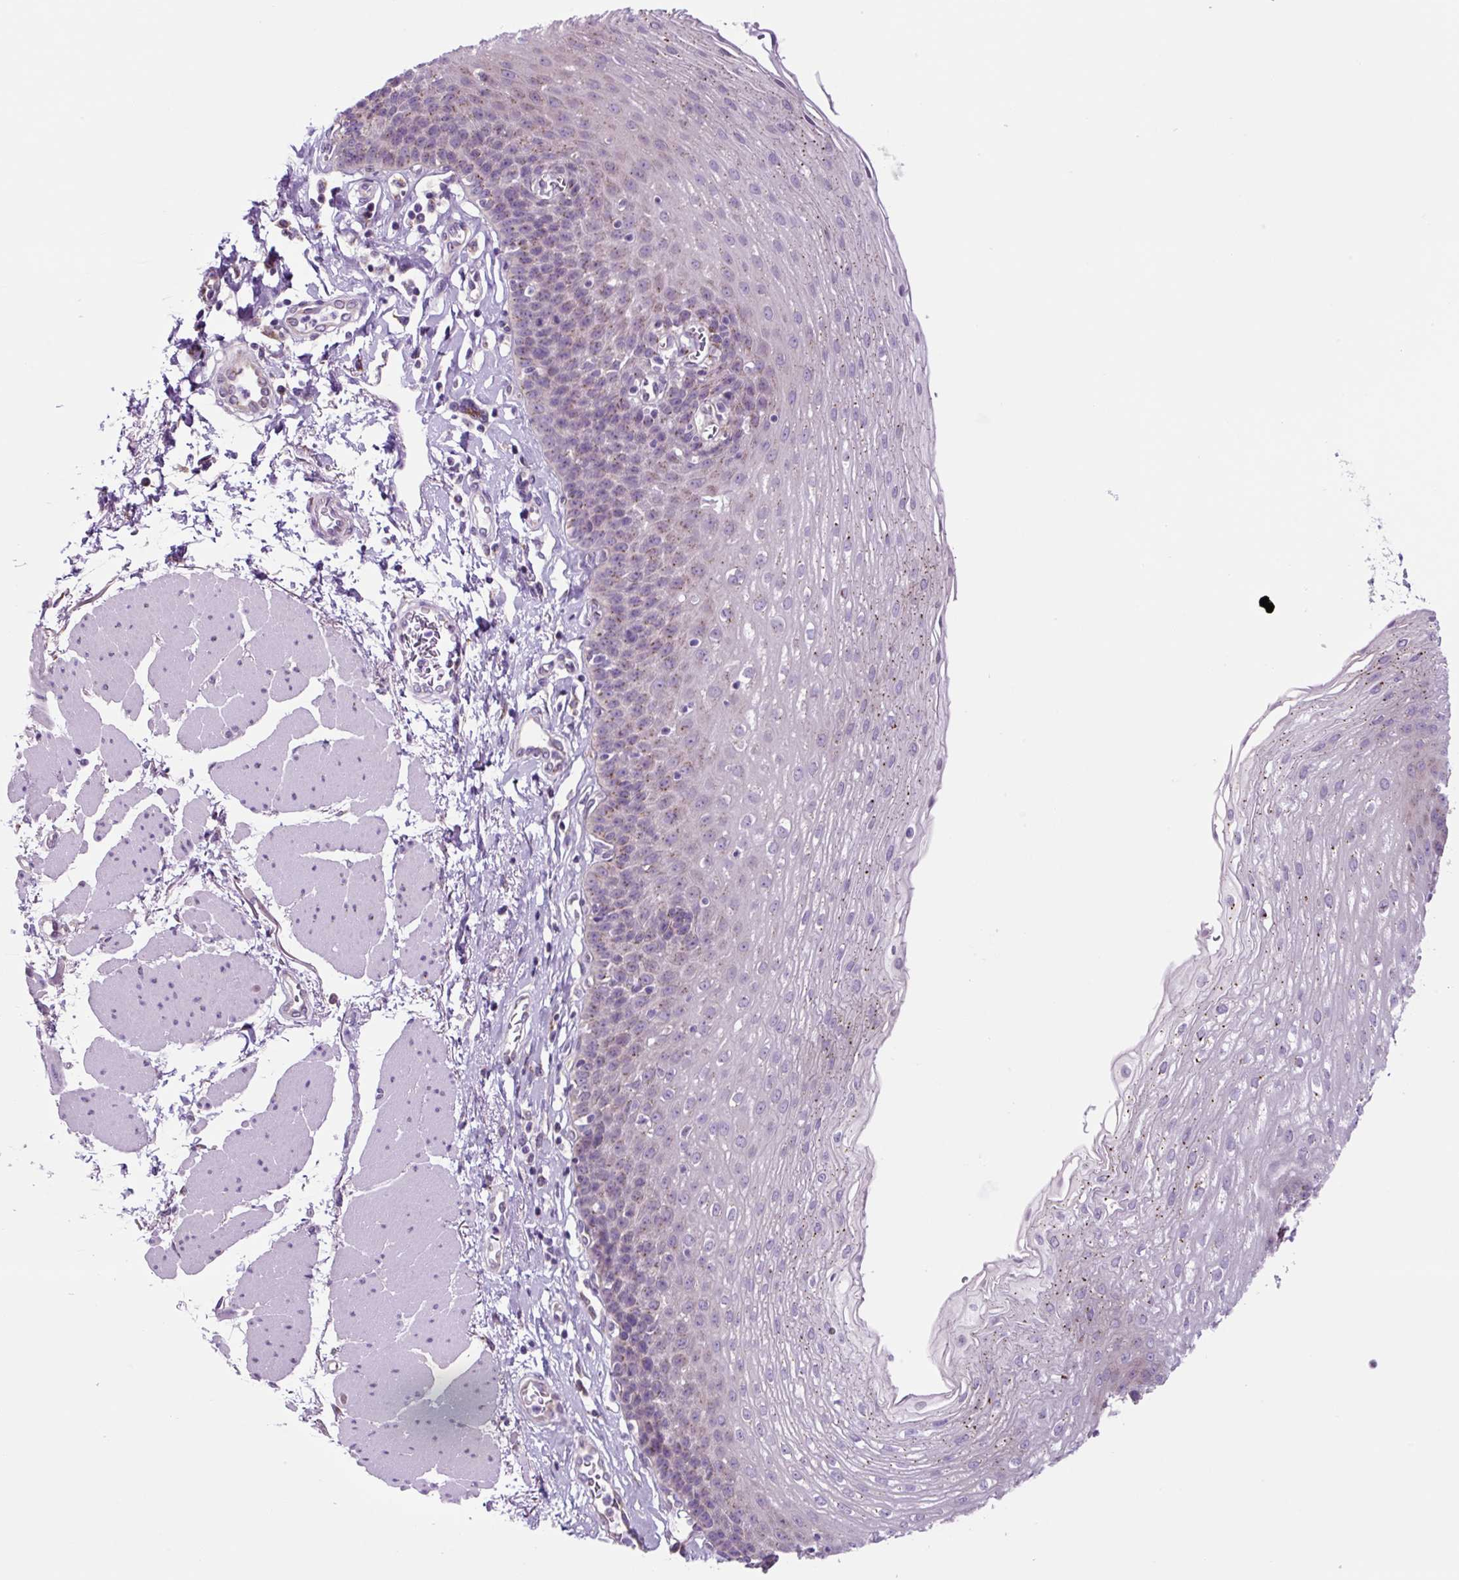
{"staining": {"intensity": "weak", "quantity": "25%-75%", "location": "cytoplasmic/membranous"}, "tissue": "esophagus", "cell_type": "Squamous epithelial cells", "image_type": "normal", "snomed": [{"axis": "morphology", "description": "Normal tissue, NOS"}, {"axis": "topography", "description": "Esophagus"}], "caption": "Immunohistochemical staining of benign esophagus displays 25%-75% levels of weak cytoplasmic/membranous protein positivity in about 25%-75% of squamous epithelial cells.", "gene": "GORASP1", "patient": {"sex": "female", "age": 81}}